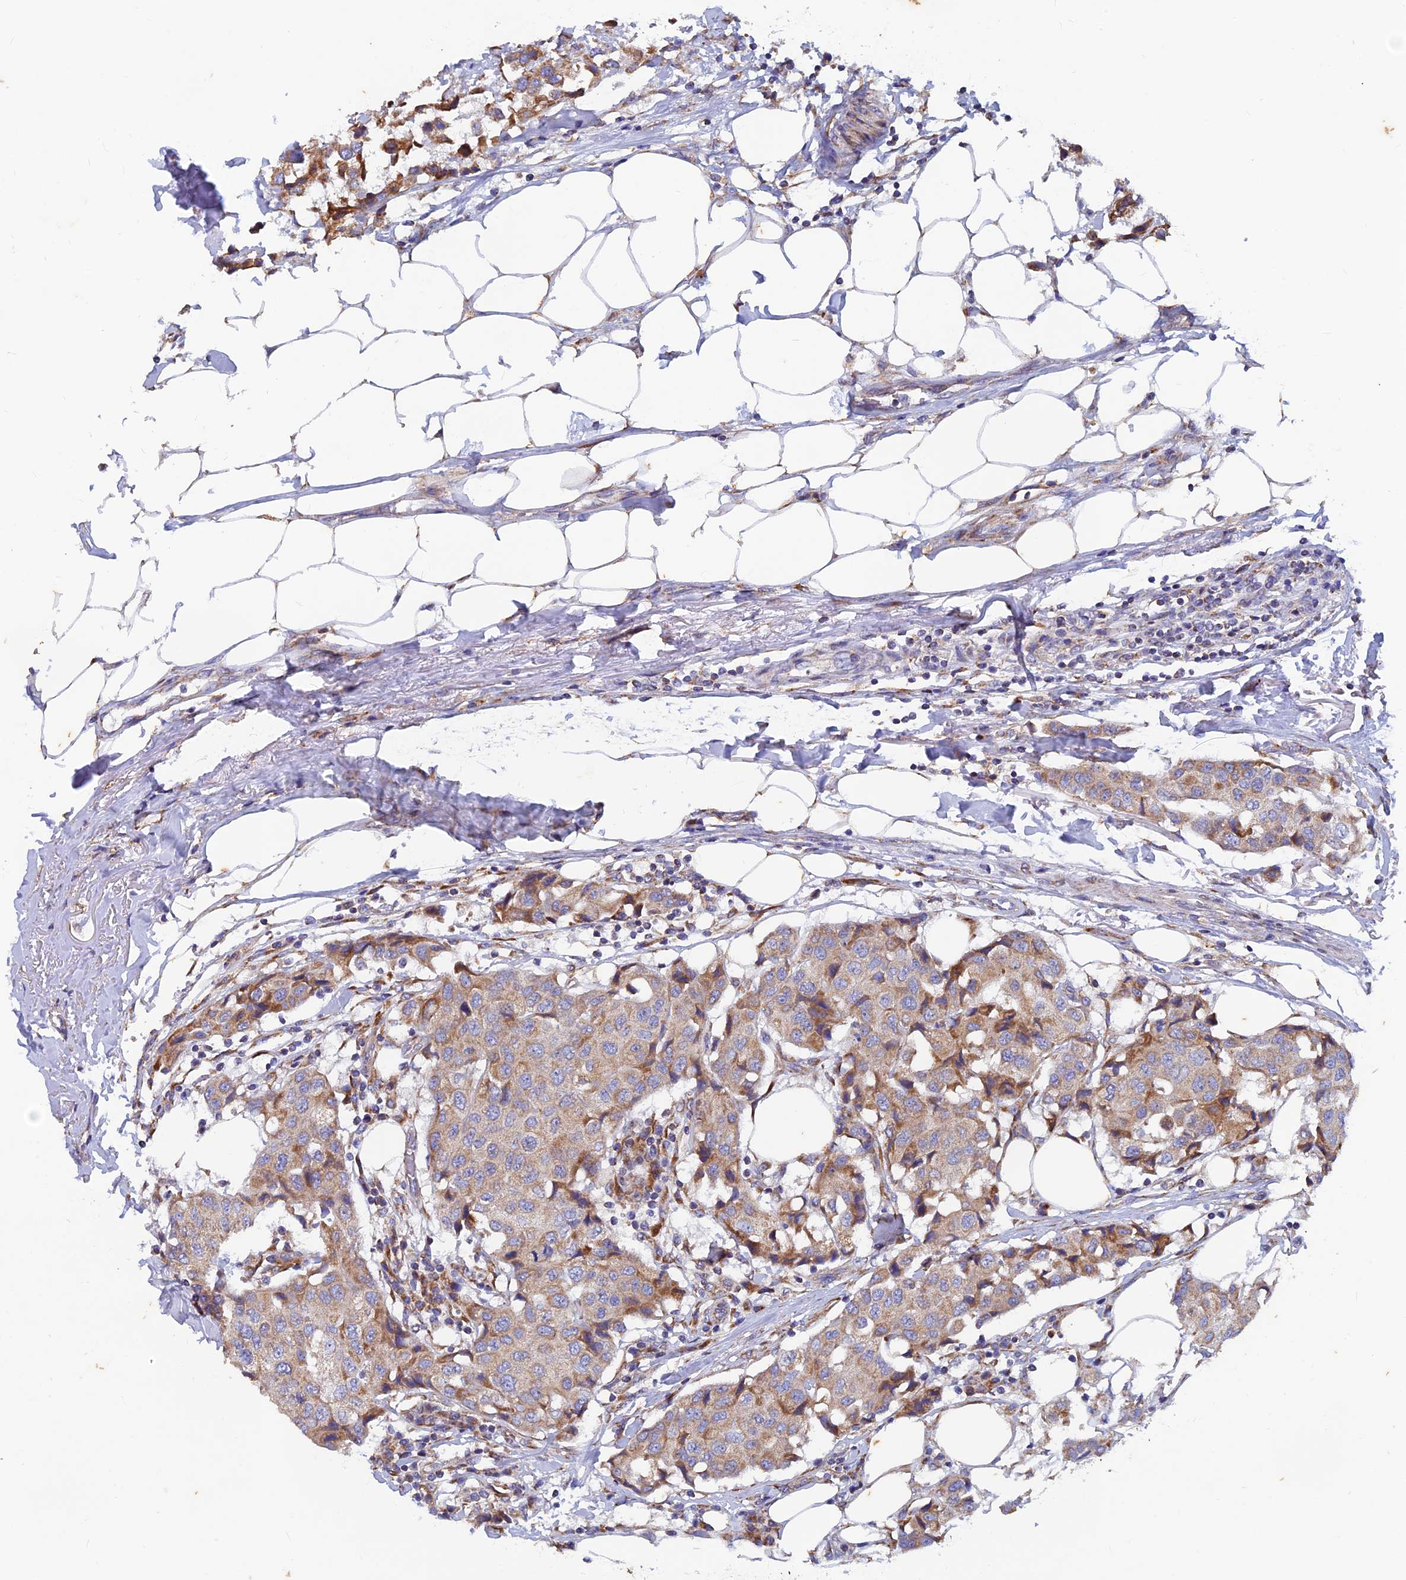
{"staining": {"intensity": "moderate", "quantity": "<25%", "location": "cytoplasmic/membranous"}, "tissue": "breast cancer", "cell_type": "Tumor cells", "image_type": "cancer", "snomed": [{"axis": "morphology", "description": "Duct carcinoma"}, {"axis": "topography", "description": "Breast"}], "caption": "About <25% of tumor cells in infiltrating ductal carcinoma (breast) demonstrate moderate cytoplasmic/membranous protein positivity as visualized by brown immunohistochemical staining.", "gene": "AP4S1", "patient": {"sex": "female", "age": 80}}